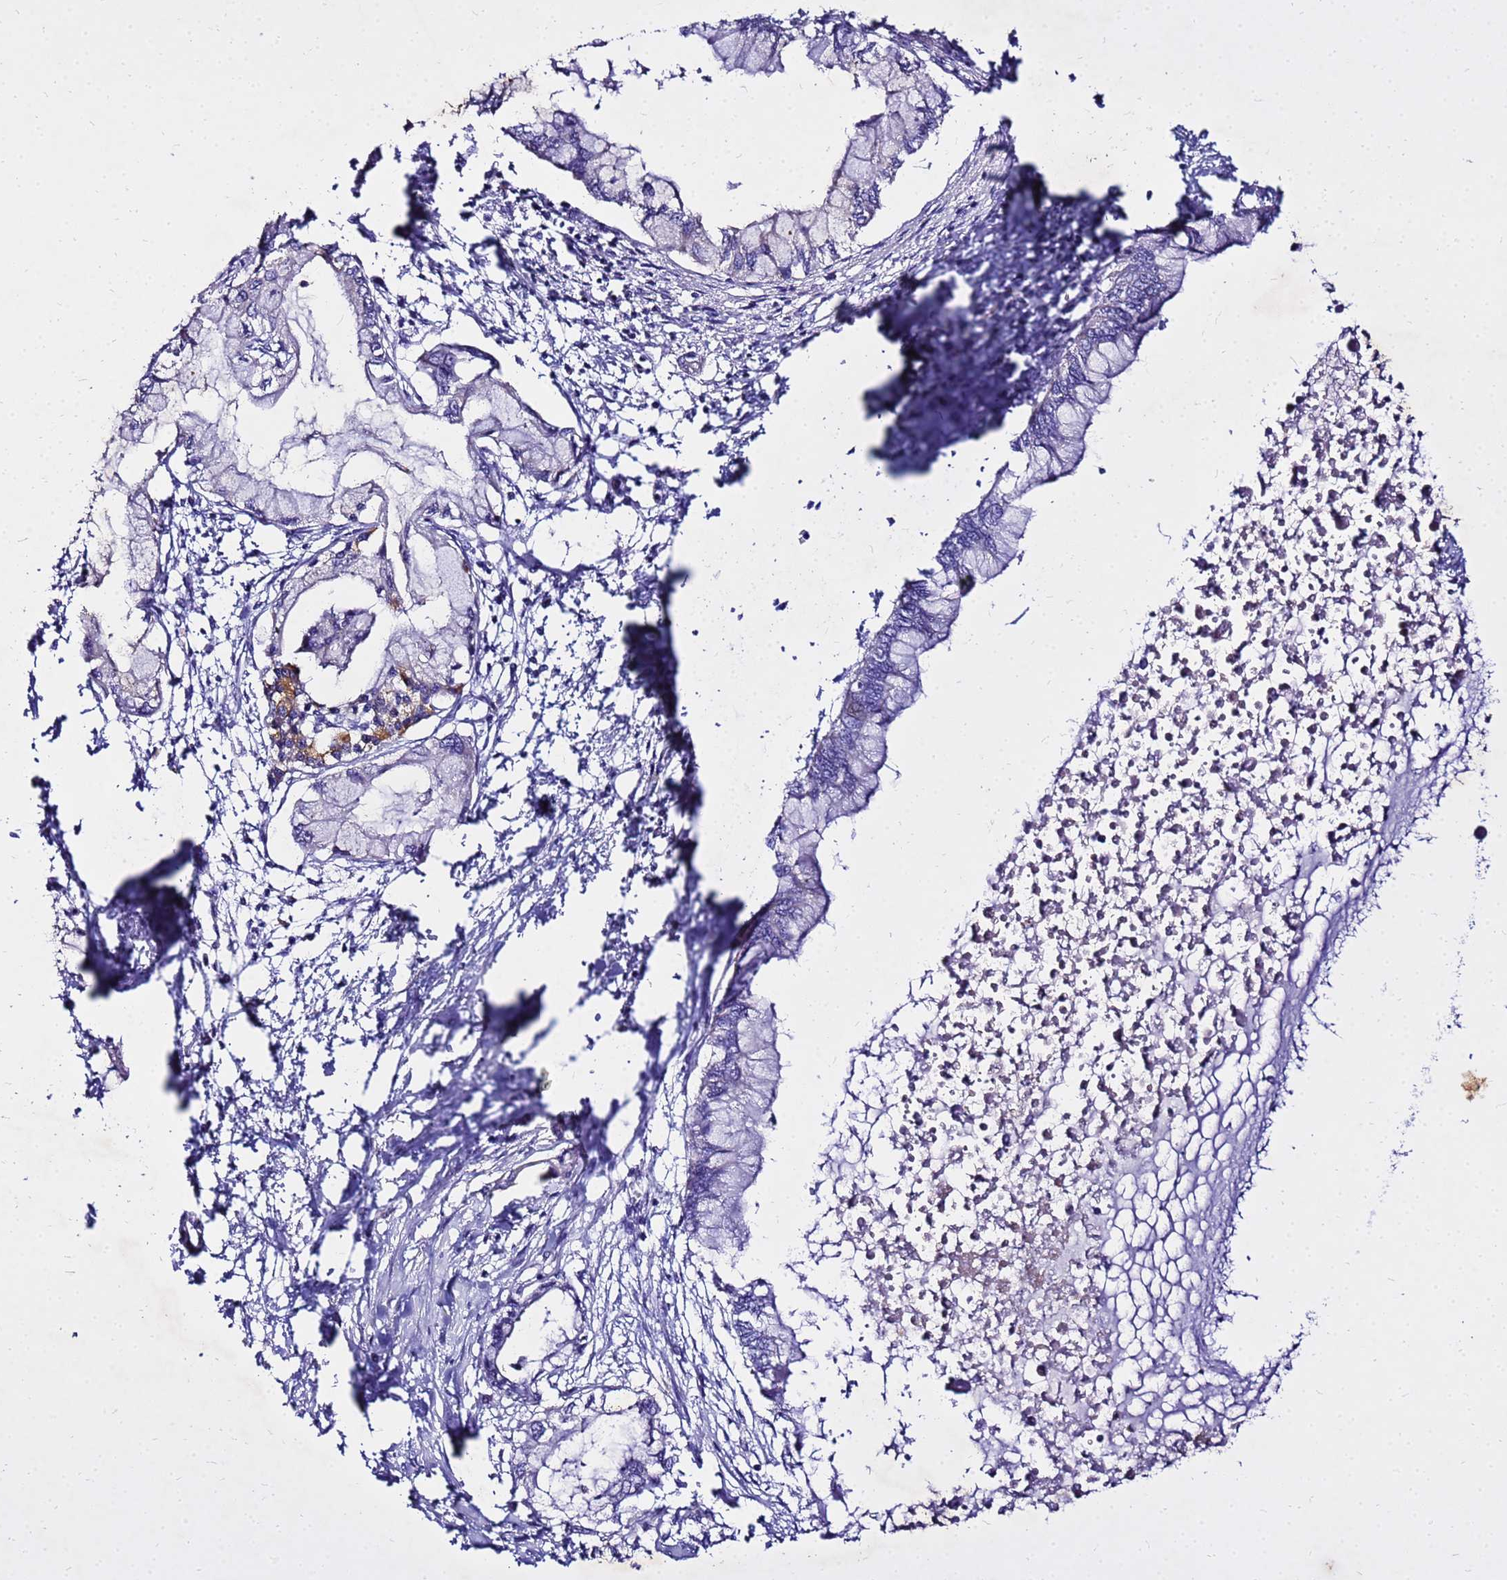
{"staining": {"intensity": "negative", "quantity": "none", "location": "none"}, "tissue": "pancreatic cancer", "cell_type": "Tumor cells", "image_type": "cancer", "snomed": [{"axis": "morphology", "description": "Adenocarcinoma, NOS"}, {"axis": "topography", "description": "Pancreas"}], "caption": "There is no significant expression in tumor cells of pancreatic cancer (adenocarcinoma).", "gene": "COX14", "patient": {"sex": "male", "age": 48}}